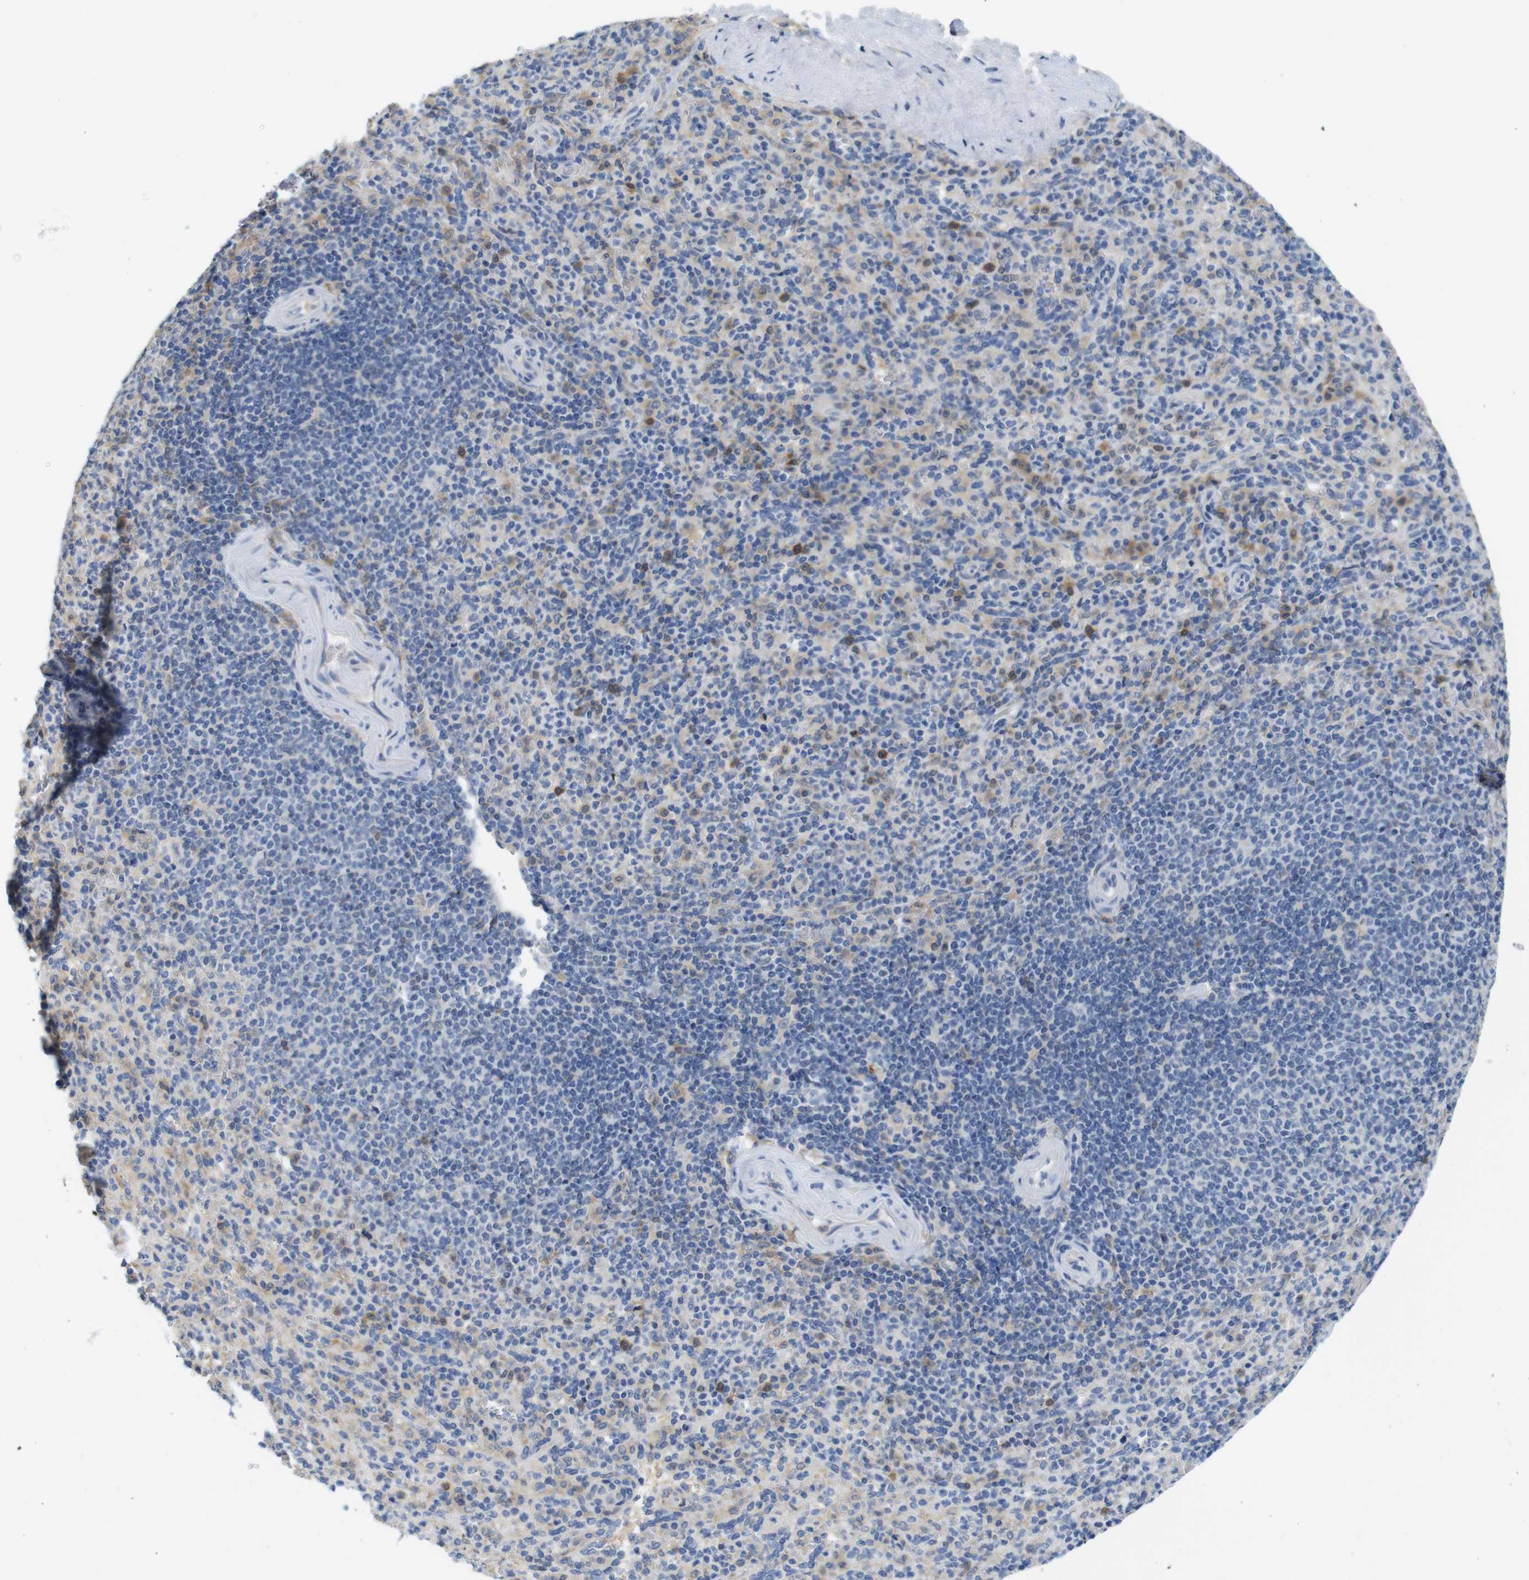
{"staining": {"intensity": "weak", "quantity": "<25%", "location": "cytoplasmic/membranous"}, "tissue": "spleen", "cell_type": "Cells in red pulp", "image_type": "normal", "snomed": [{"axis": "morphology", "description": "Normal tissue, NOS"}, {"axis": "topography", "description": "Spleen"}], "caption": "Cells in red pulp are negative for protein expression in benign human spleen.", "gene": "NEBL", "patient": {"sex": "male", "age": 36}}